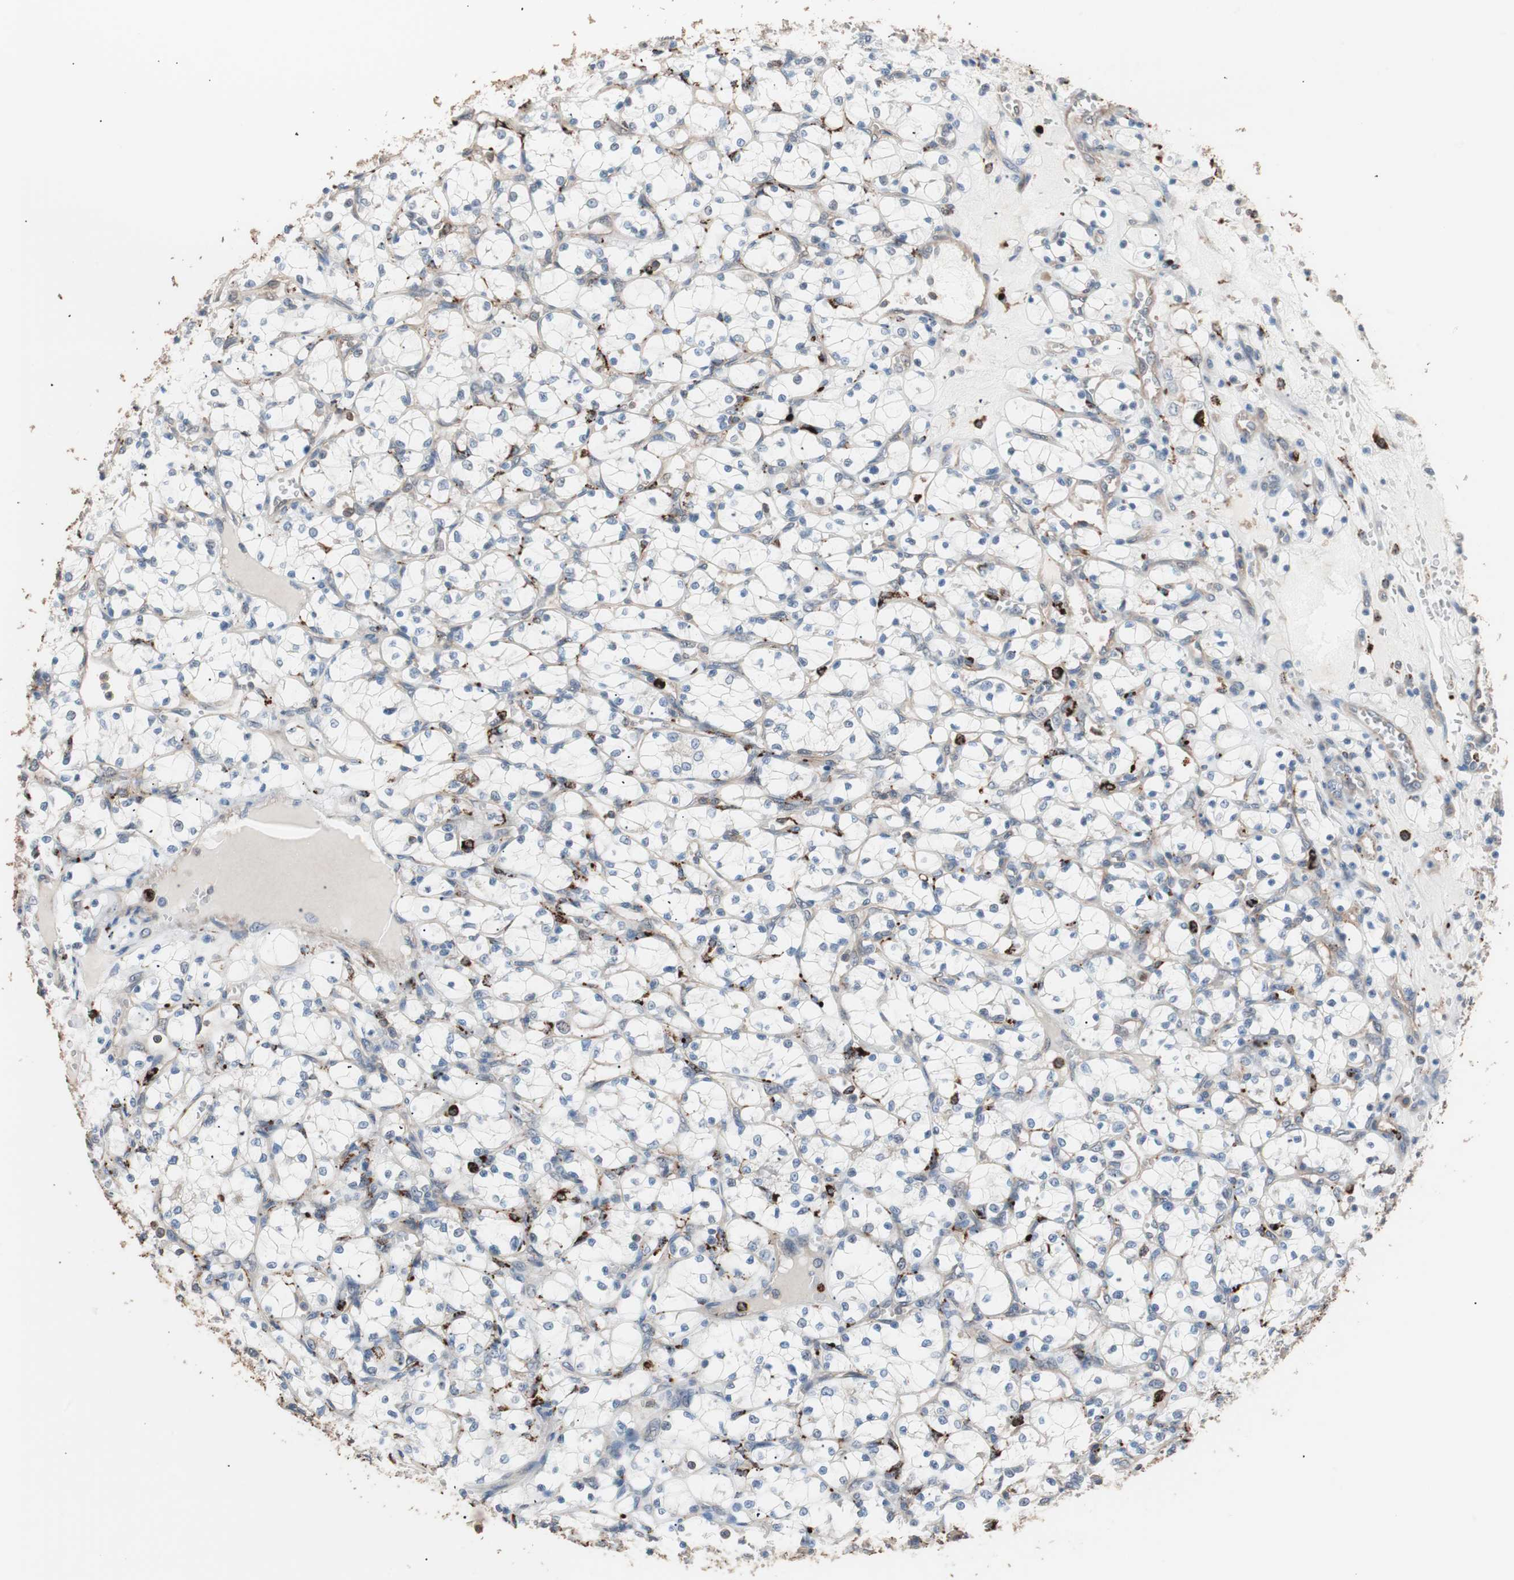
{"staining": {"intensity": "negative", "quantity": "none", "location": "none"}, "tissue": "renal cancer", "cell_type": "Tumor cells", "image_type": "cancer", "snomed": [{"axis": "morphology", "description": "Adenocarcinoma, NOS"}, {"axis": "topography", "description": "Kidney"}], "caption": "Human renal cancer stained for a protein using immunohistochemistry reveals no staining in tumor cells.", "gene": "CCT3", "patient": {"sex": "female", "age": 69}}